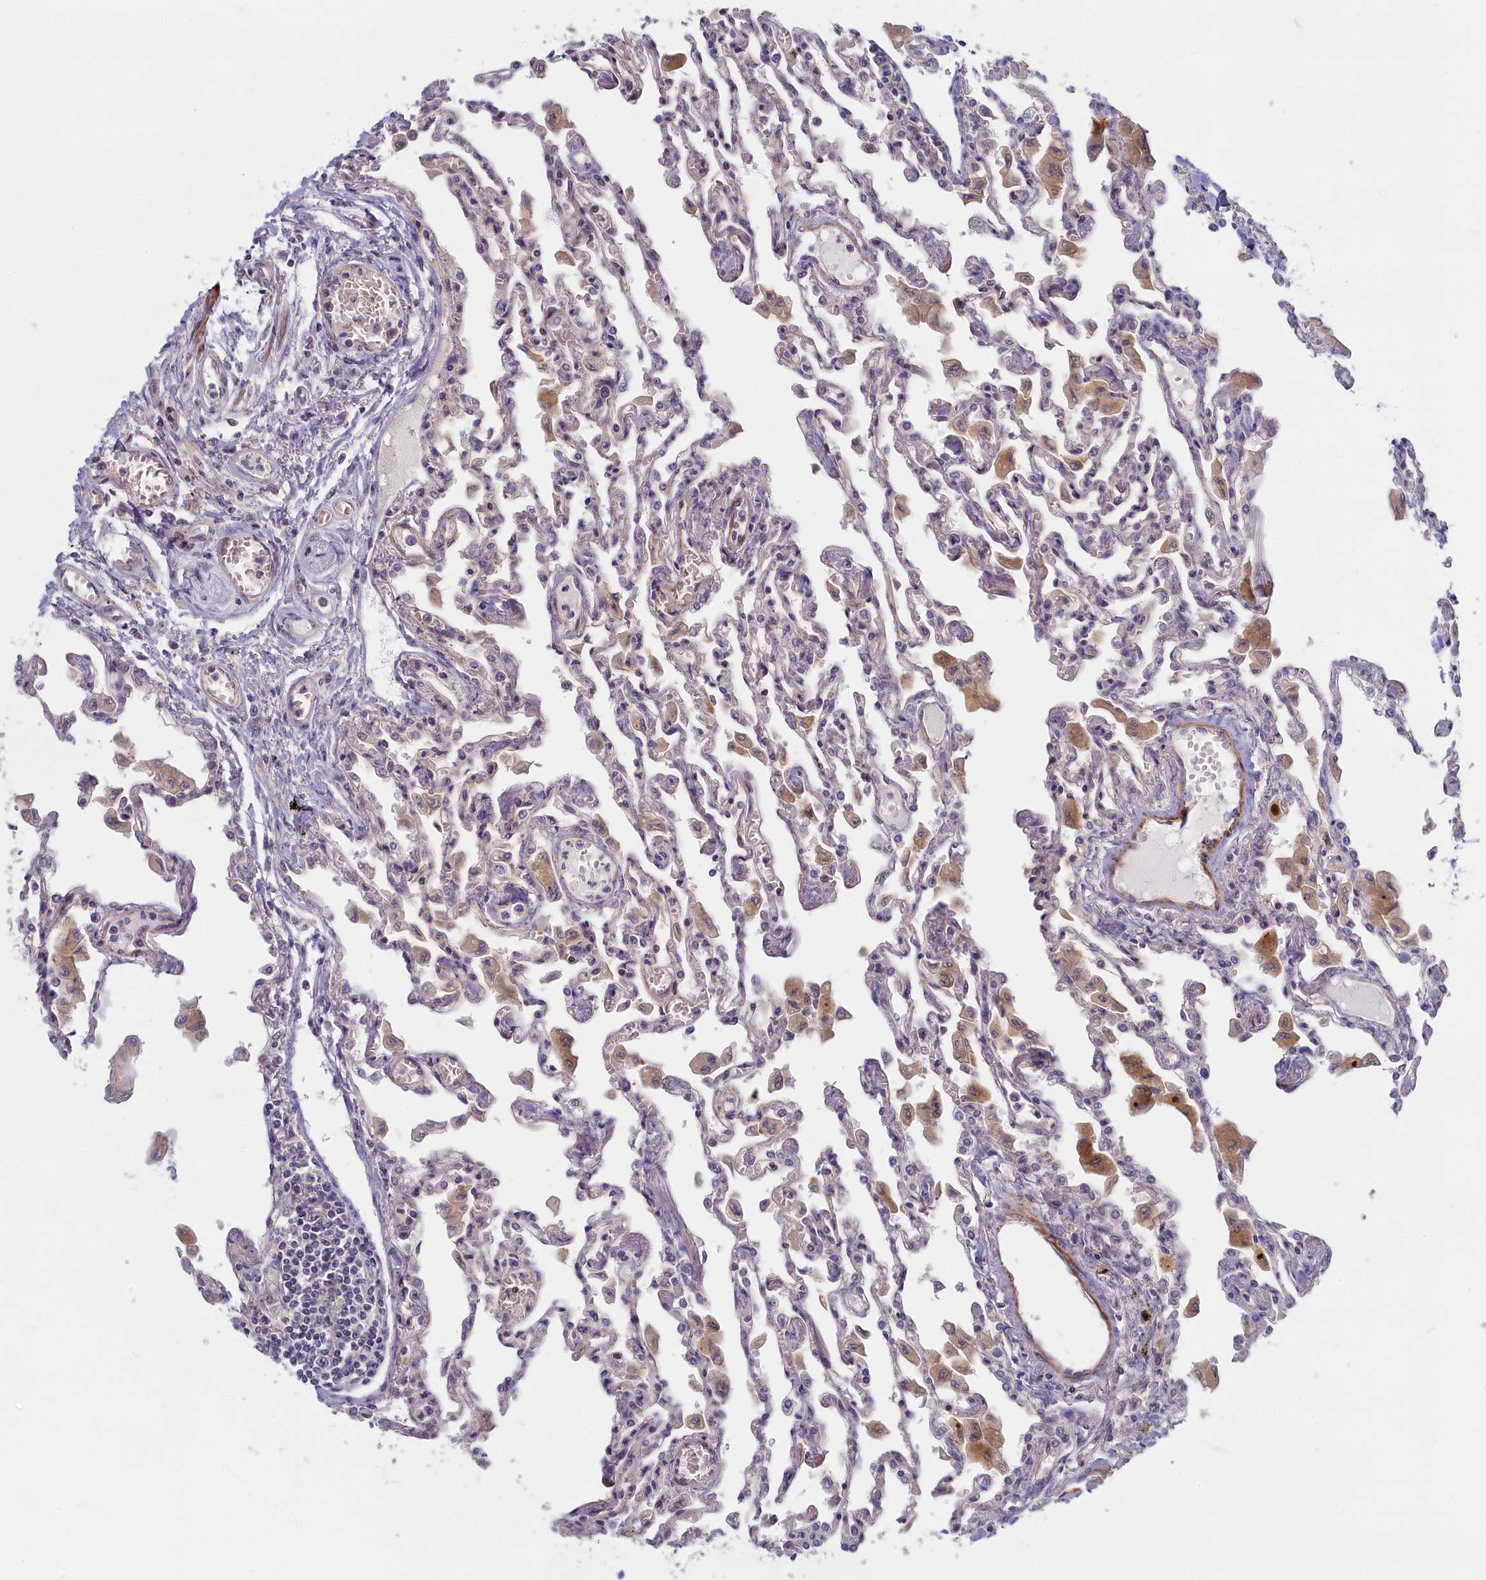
{"staining": {"intensity": "negative", "quantity": "none", "location": "none"}, "tissue": "lung", "cell_type": "Alveolar cells", "image_type": "normal", "snomed": [{"axis": "morphology", "description": "Normal tissue, NOS"}, {"axis": "topography", "description": "Bronchus"}, {"axis": "topography", "description": "Lung"}], "caption": "DAB (3,3'-diaminobenzidine) immunohistochemical staining of unremarkable lung shows no significant expression in alveolar cells. (Brightfield microscopy of DAB (3,3'-diaminobenzidine) immunohistochemistry (IHC) at high magnification).", "gene": "TRPM4", "patient": {"sex": "female", "age": 49}}